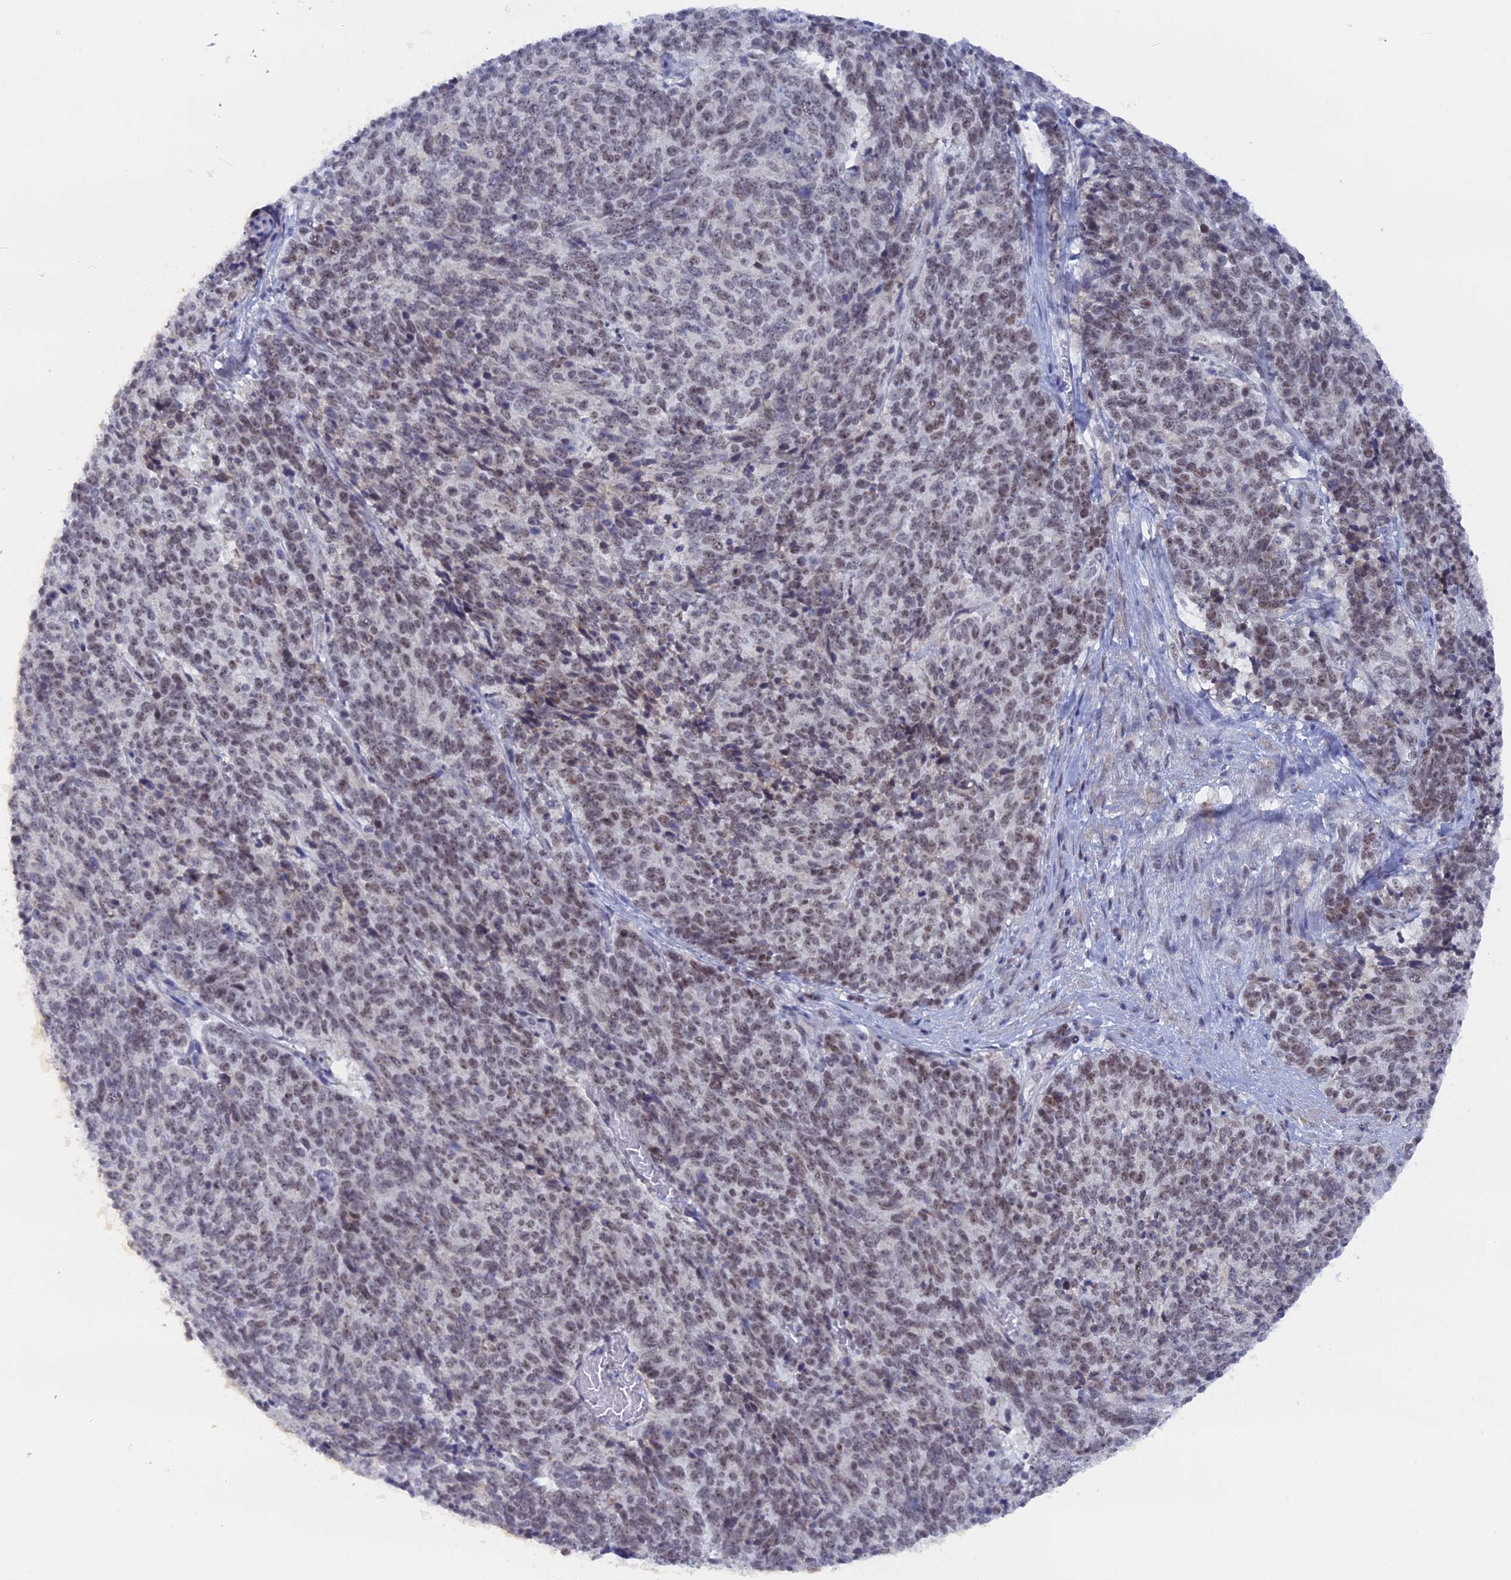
{"staining": {"intensity": "moderate", "quantity": "25%-75%", "location": "nuclear"}, "tissue": "cervical cancer", "cell_type": "Tumor cells", "image_type": "cancer", "snomed": [{"axis": "morphology", "description": "Squamous cell carcinoma, NOS"}, {"axis": "topography", "description": "Cervix"}], "caption": "An image of human cervical squamous cell carcinoma stained for a protein displays moderate nuclear brown staining in tumor cells. (IHC, brightfield microscopy, high magnification).", "gene": "BRD2", "patient": {"sex": "female", "age": 29}}